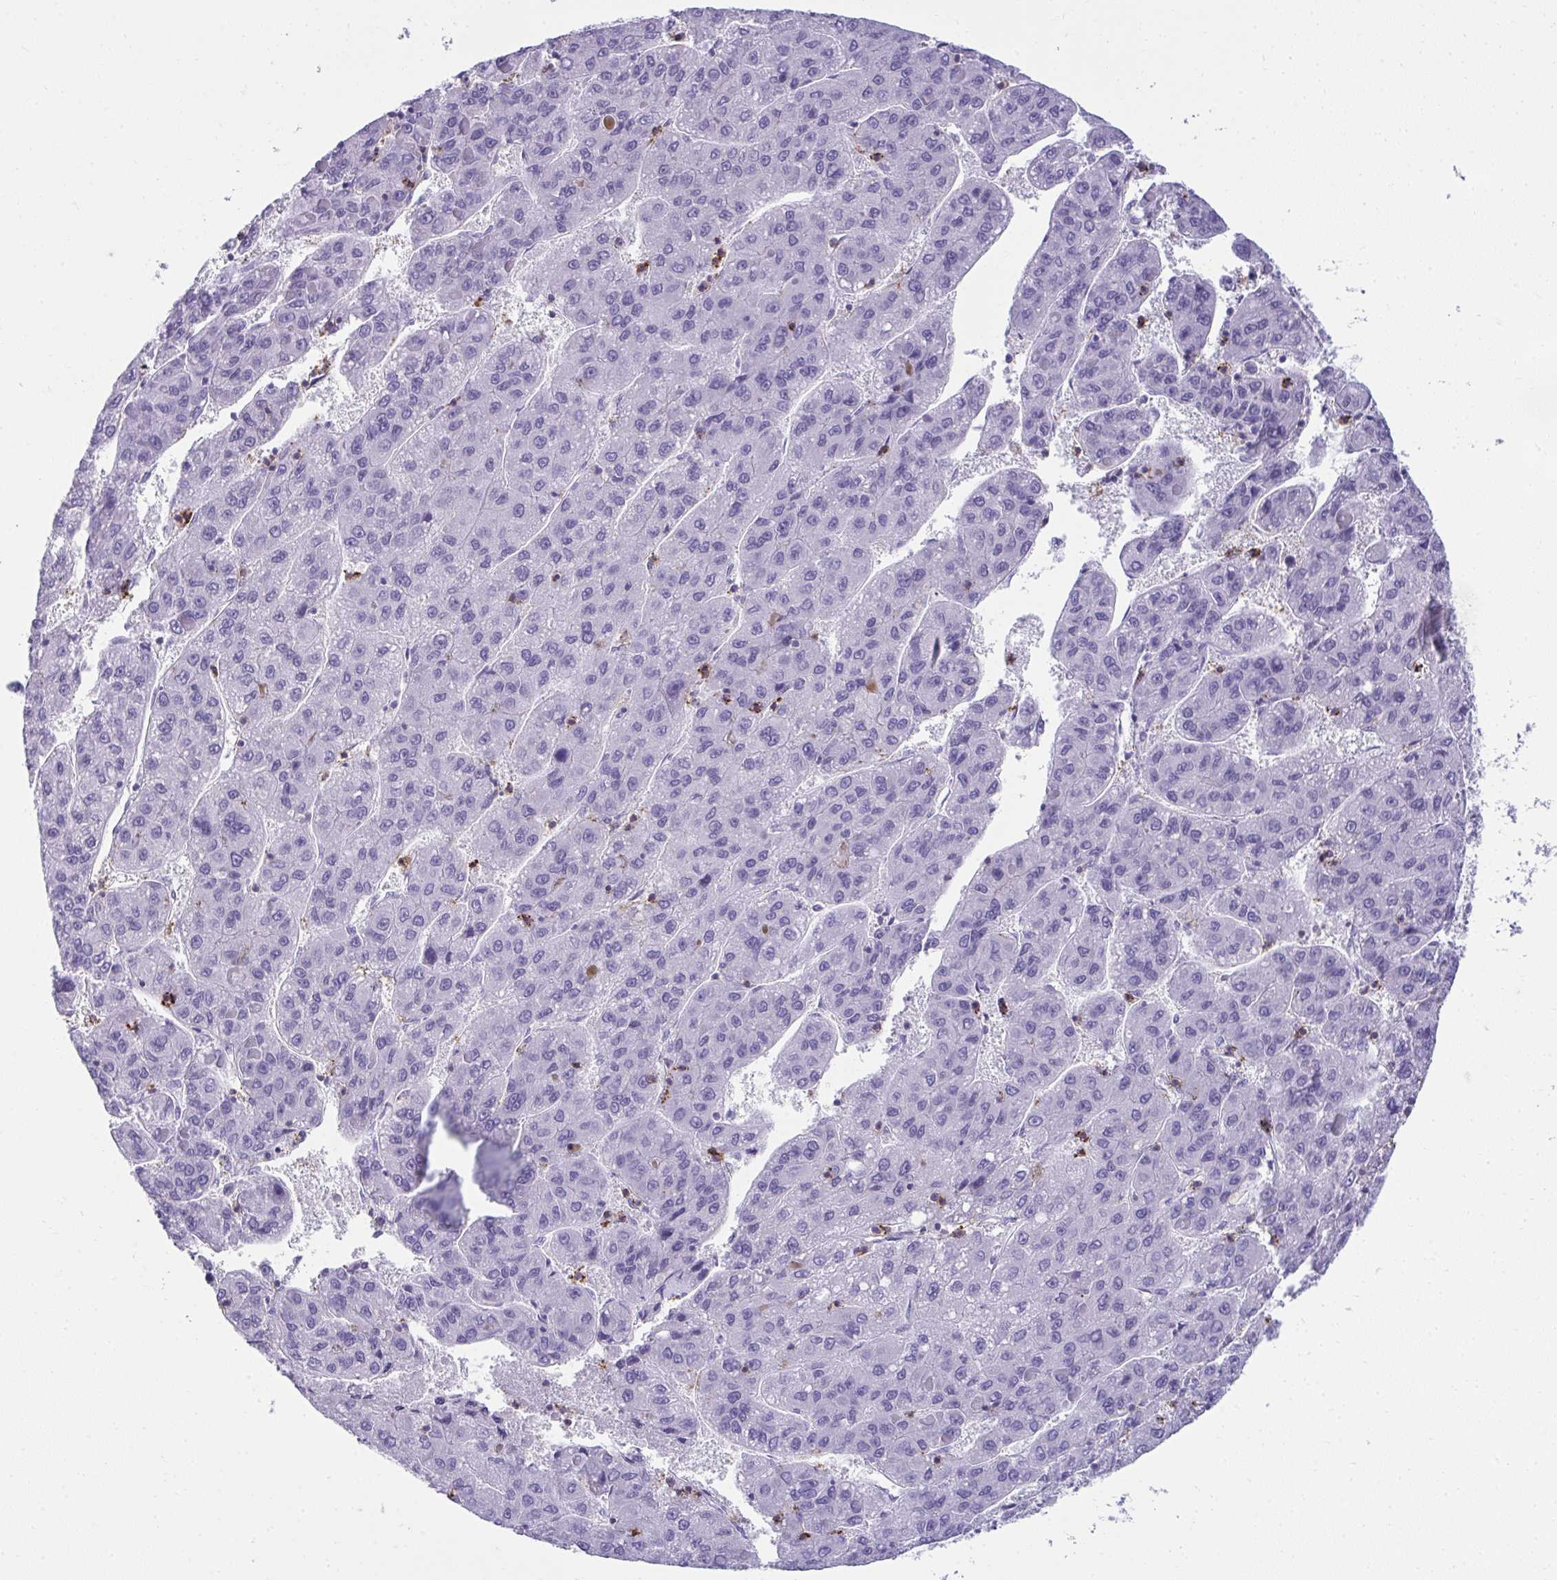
{"staining": {"intensity": "negative", "quantity": "none", "location": "none"}, "tissue": "liver cancer", "cell_type": "Tumor cells", "image_type": "cancer", "snomed": [{"axis": "morphology", "description": "Carcinoma, Hepatocellular, NOS"}, {"axis": "topography", "description": "Liver"}], "caption": "Immunohistochemistry (IHC) image of neoplastic tissue: human liver hepatocellular carcinoma stained with DAB demonstrates no significant protein positivity in tumor cells.", "gene": "SPN", "patient": {"sex": "female", "age": 82}}